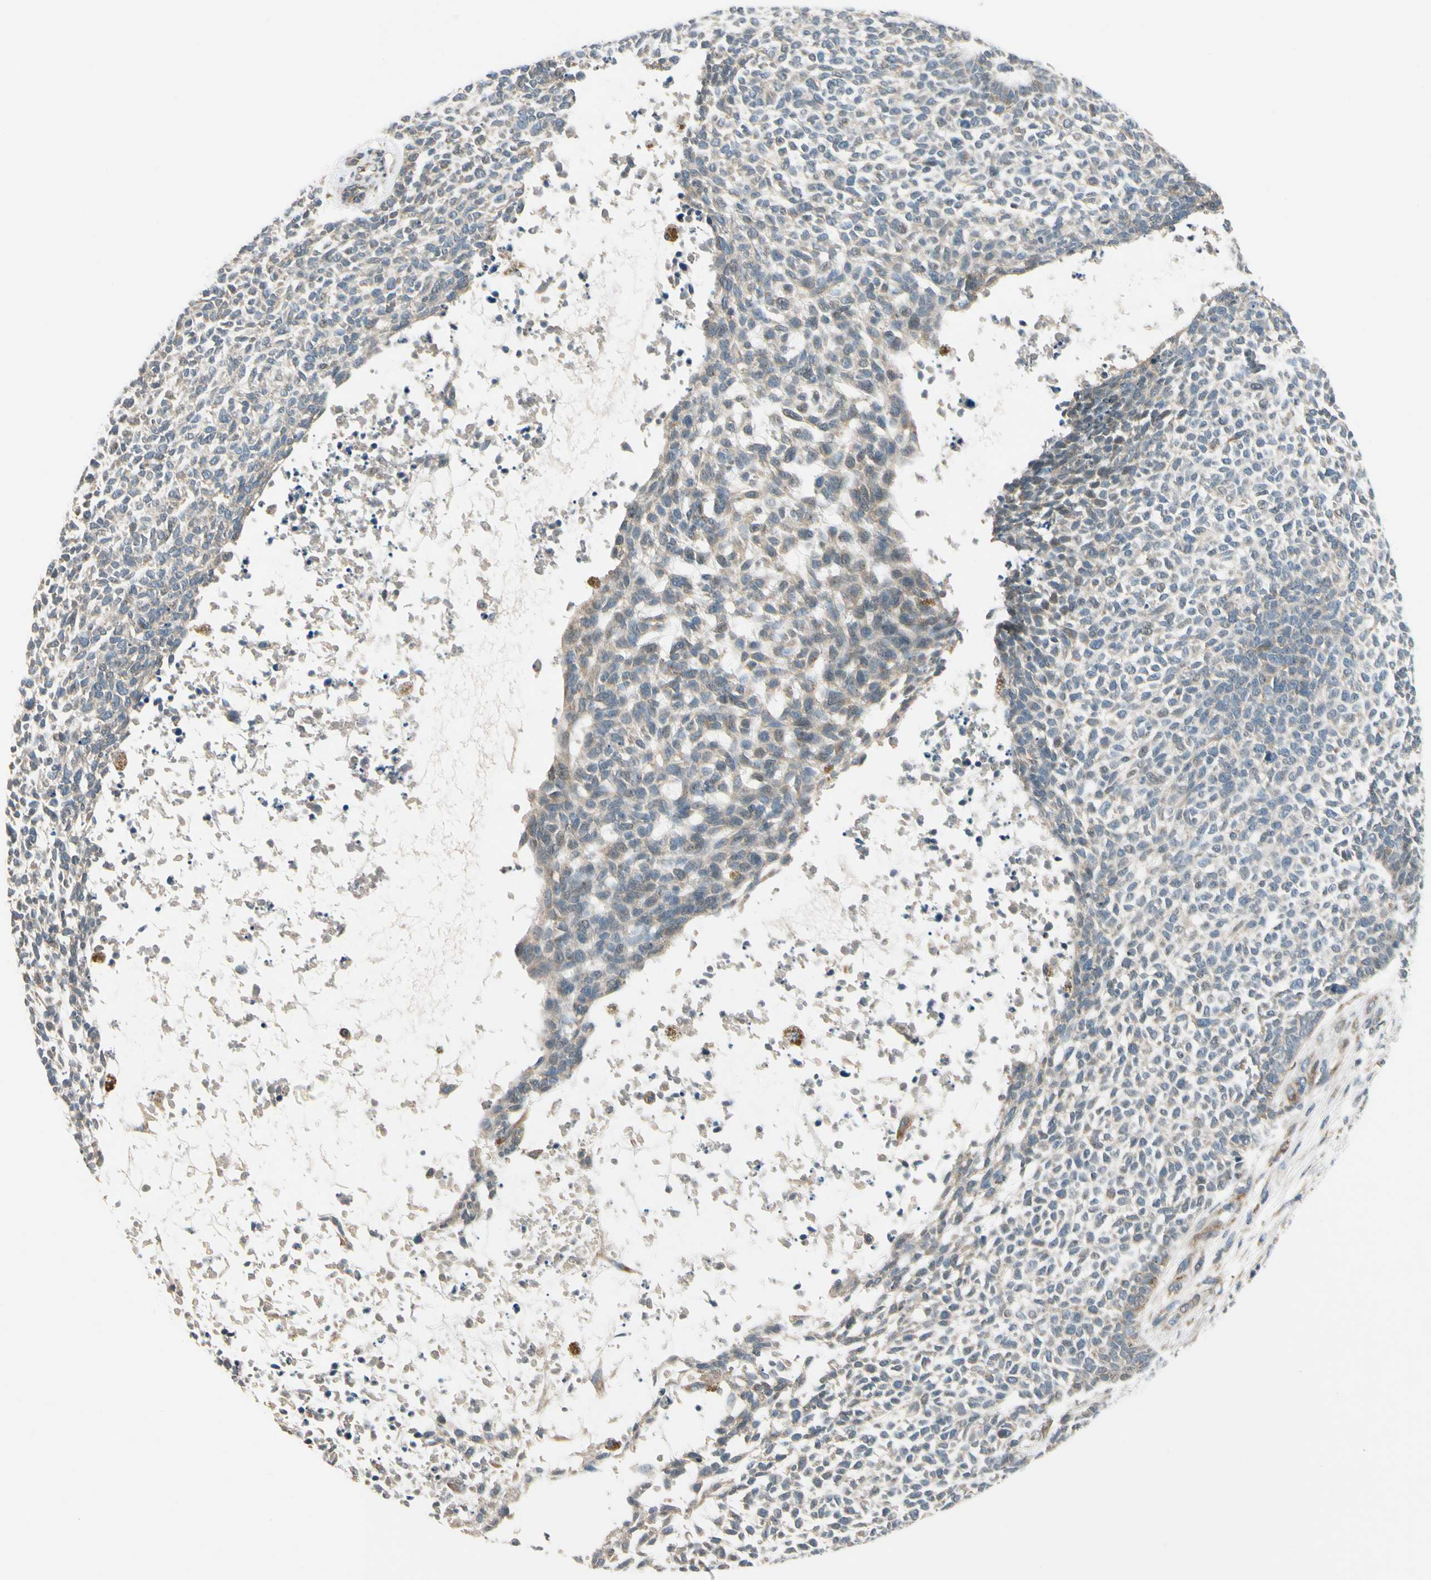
{"staining": {"intensity": "weak", "quantity": "<25%", "location": "cytoplasmic/membranous"}, "tissue": "skin cancer", "cell_type": "Tumor cells", "image_type": "cancer", "snomed": [{"axis": "morphology", "description": "Basal cell carcinoma"}, {"axis": "topography", "description": "Skin"}], "caption": "DAB immunohistochemical staining of skin cancer shows no significant positivity in tumor cells.", "gene": "MST1R", "patient": {"sex": "female", "age": 84}}